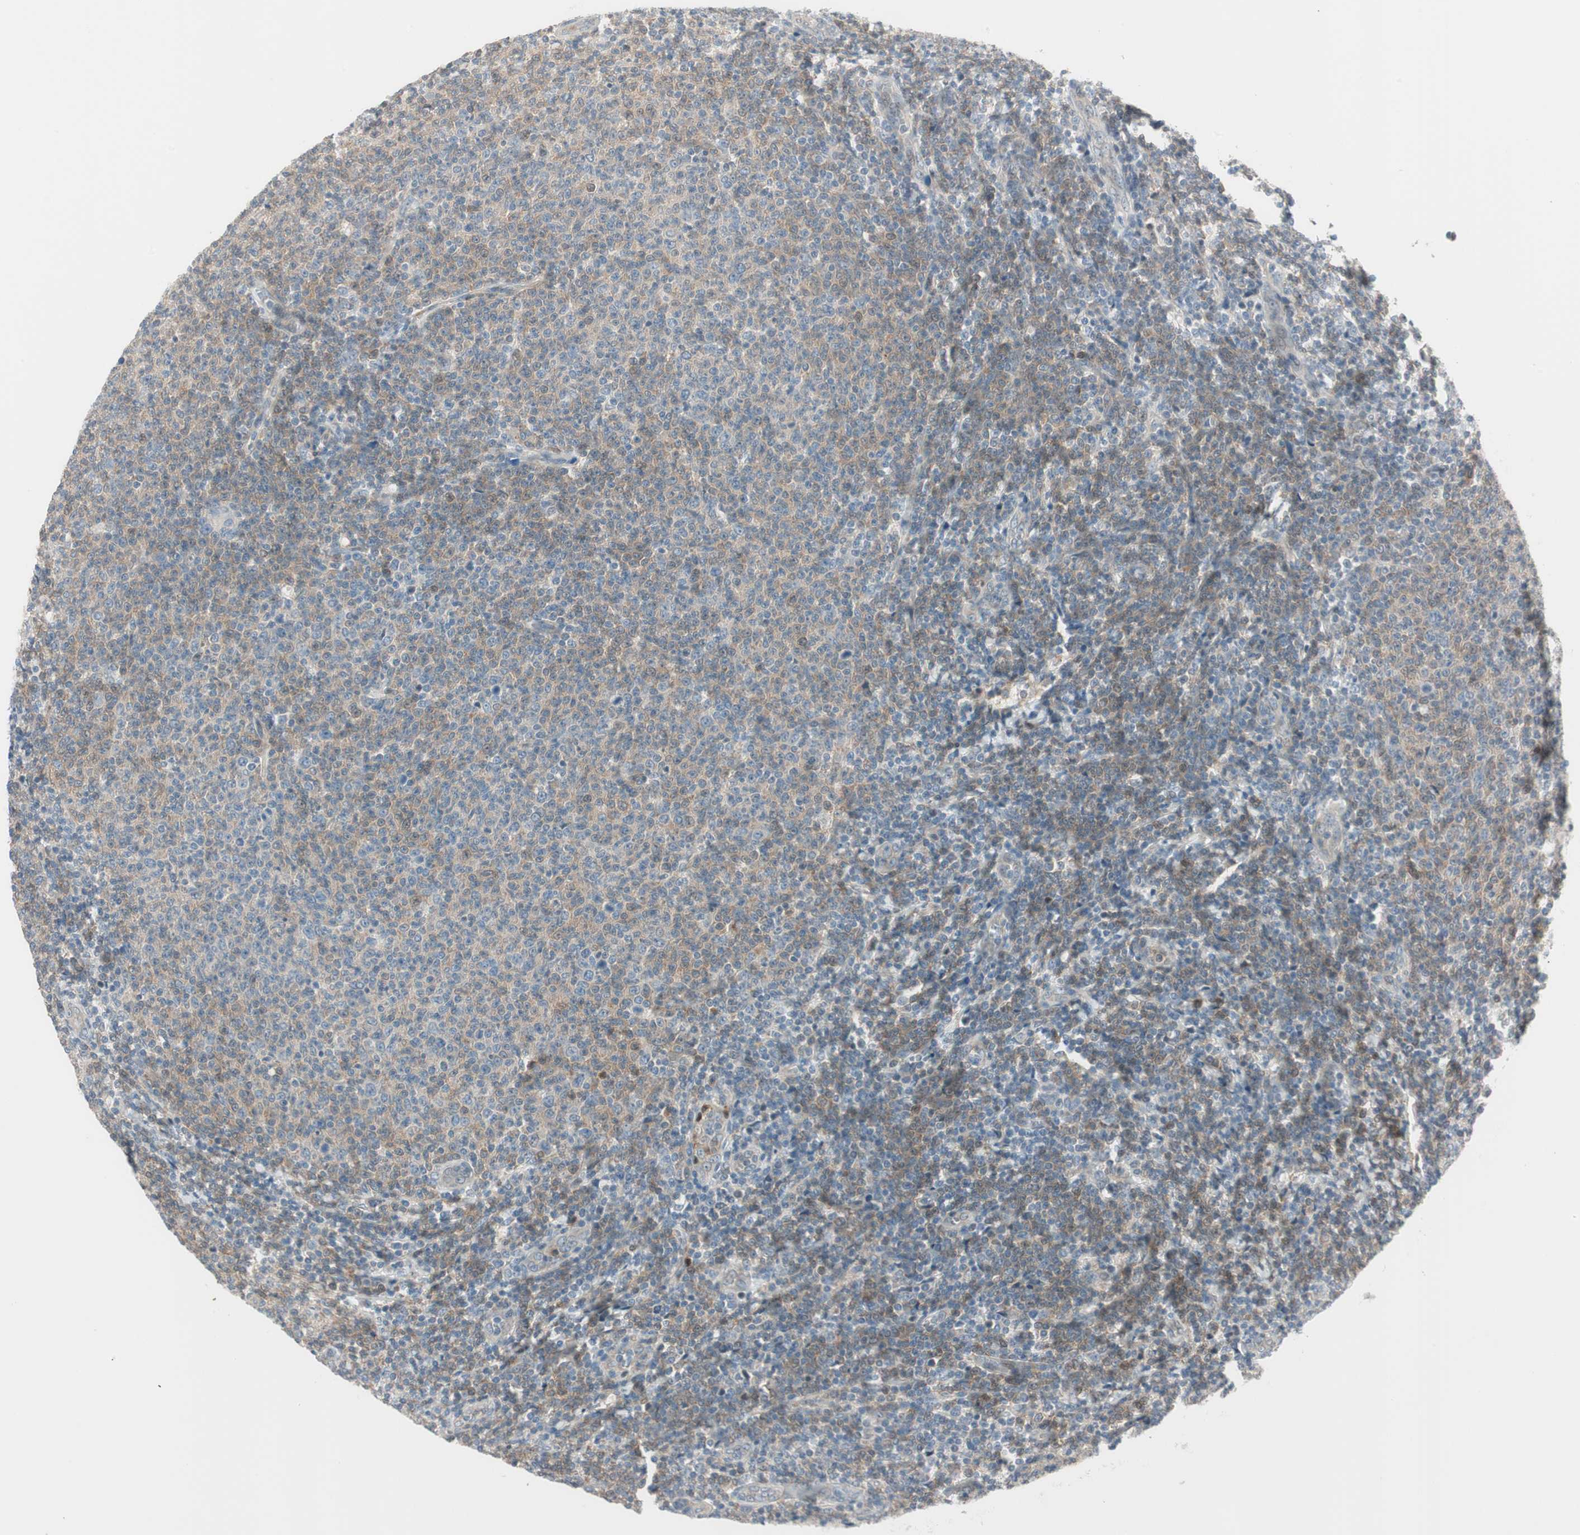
{"staining": {"intensity": "weak", "quantity": ">75%", "location": "cytoplasmic/membranous"}, "tissue": "lymphoma", "cell_type": "Tumor cells", "image_type": "cancer", "snomed": [{"axis": "morphology", "description": "Malignant lymphoma, non-Hodgkin's type, Low grade"}, {"axis": "topography", "description": "Lymph node"}], "caption": "IHC (DAB (3,3'-diaminobenzidine)) staining of human lymphoma demonstrates weak cytoplasmic/membranous protein staining in approximately >75% of tumor cells. (Brightfield microscopy of DAB IHC at high magnification).", "gene": "CGRRF1", "patient": {"sex": "male", "age": 66}}